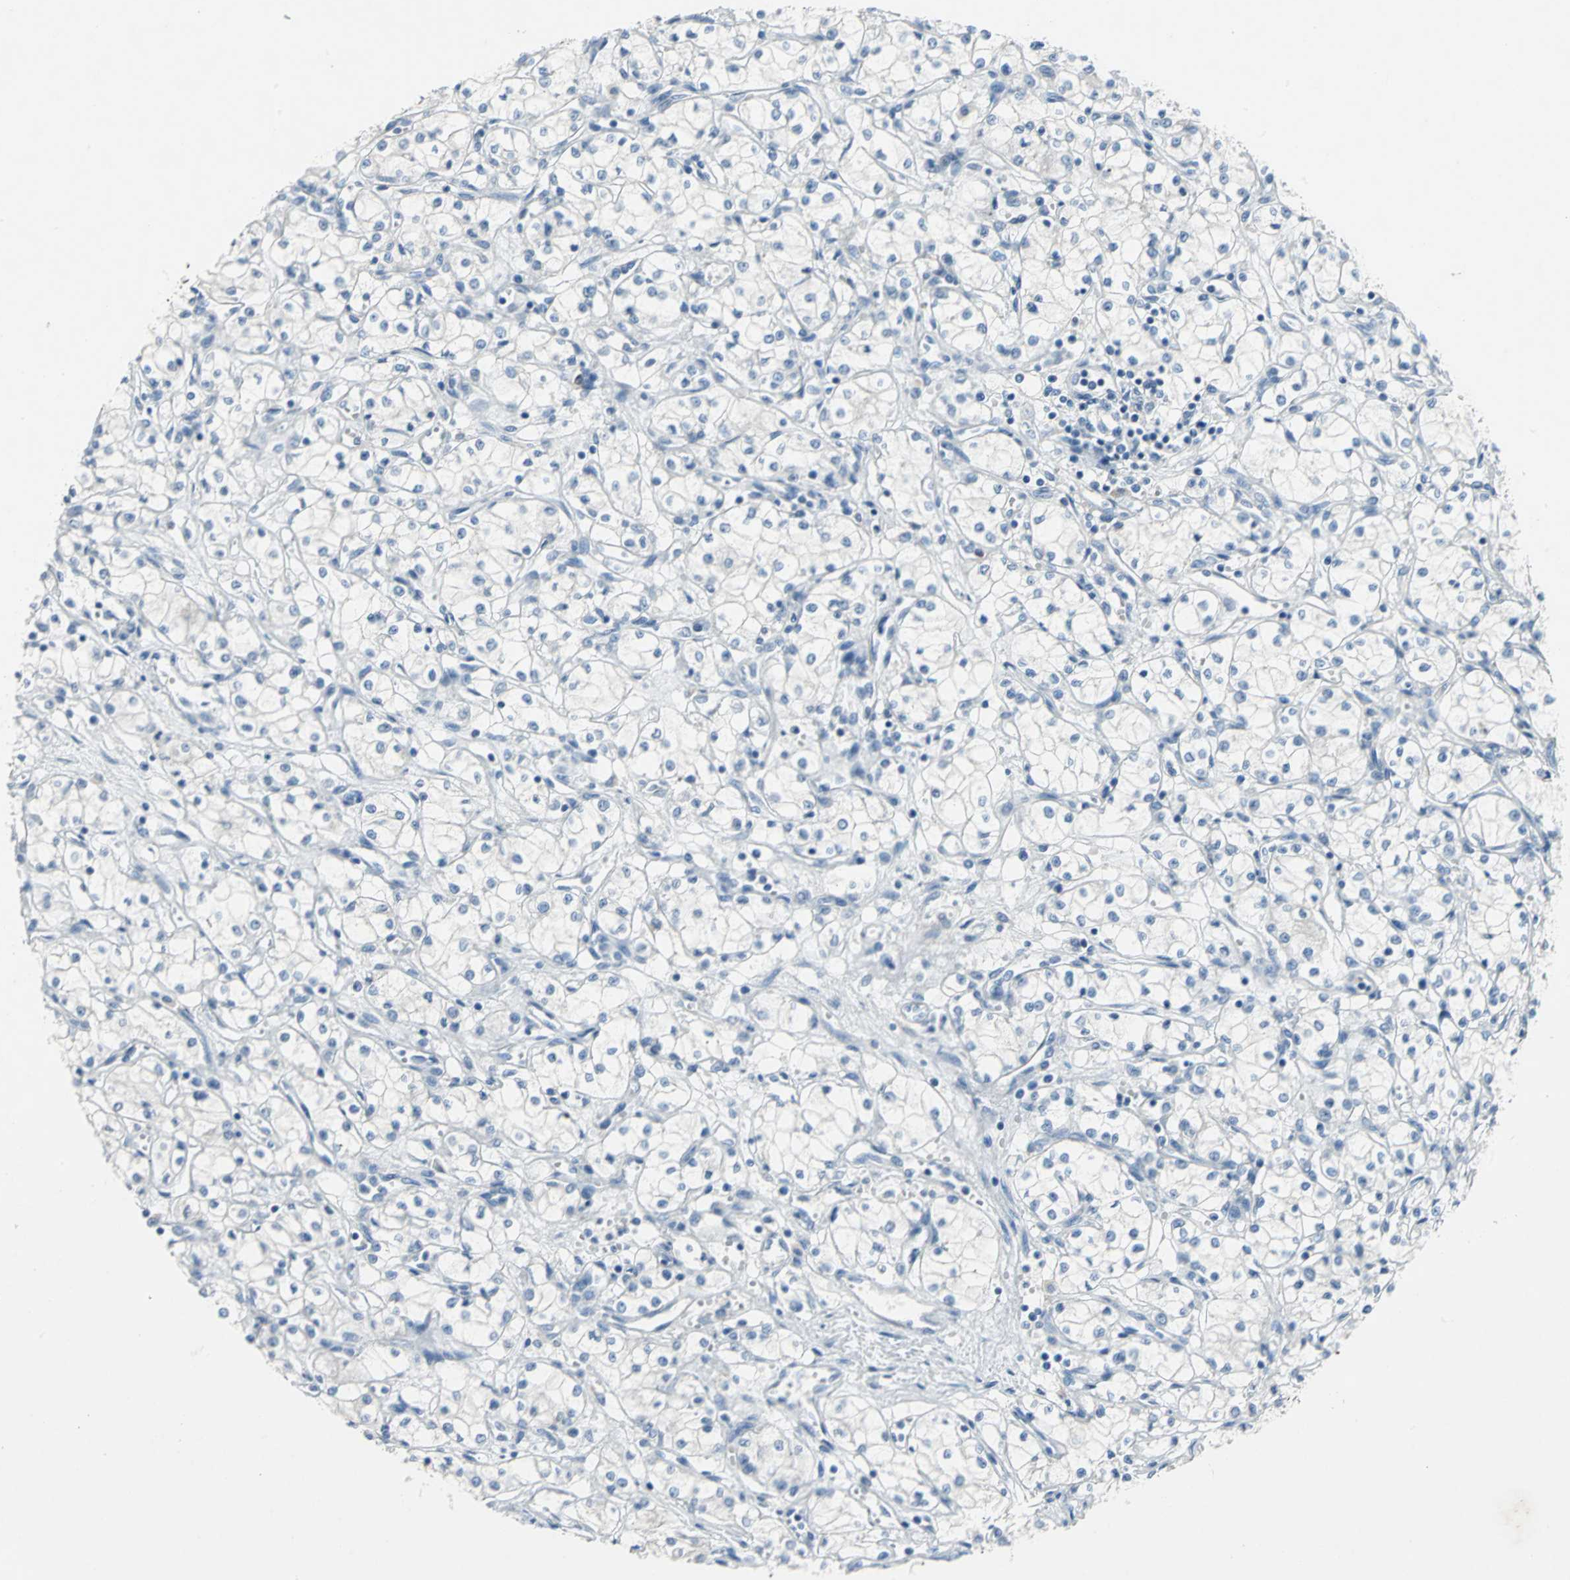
{"staining": {"intensity": "negative", "quantity": "none", "location": "none"}, "tissue": "renal cancer", "cell_type": "Tumor cells", "image_type": "cancer", "snomed": [{"axis": "morphology", "description": "Normal tissue, NOS"}, {"axis": "morphology", "description": "Adenocarcinoma, NOS"}, {"axis": "topography", "description": "Kidney"}], "caption": "Immunohistochemical staining of human renal adenocarcinoma reveals no significant staining in tumor cells.", "gene": "PTGDS", "patient": {"sex": "male", "age": 59}}